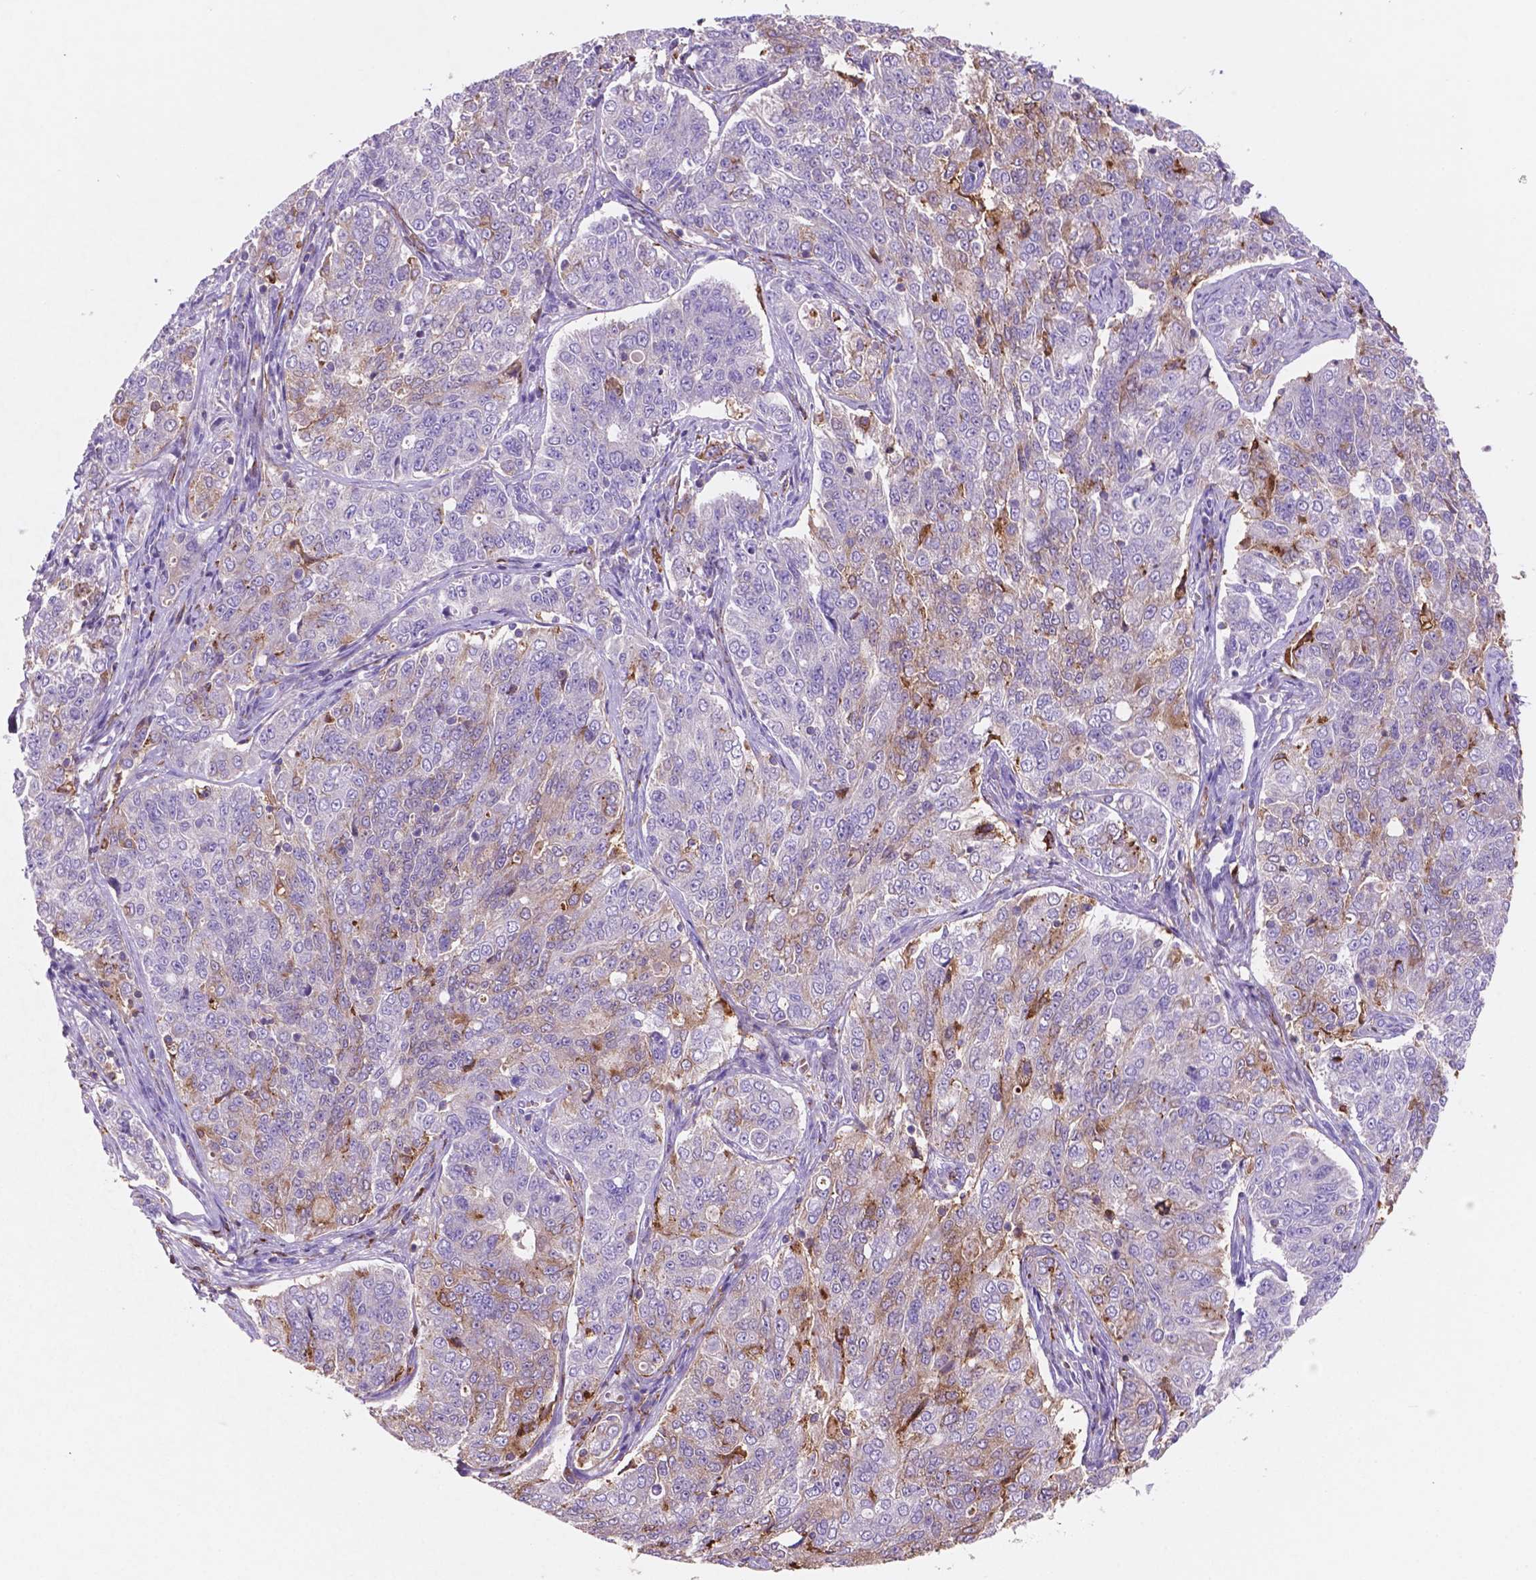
{"staining": {"intensity": "weak", "quantity": "<25%", "location": "cytoplasmic/membranous"}, "tissue": "endometrial cancer", "cell_type": "Tumor cells", "image_type": "cancer", "snomed": [{"axis": "morphology", "description": "Adenocarcinoma, NOS"}, {"axis": "topography", "description": "Endometrium"}], "caption": "Tumor cells show no significant positivity in endometrial cancer.", "gene": "MKRN2OS", "patient": {"sex": "female", "age": 43}}